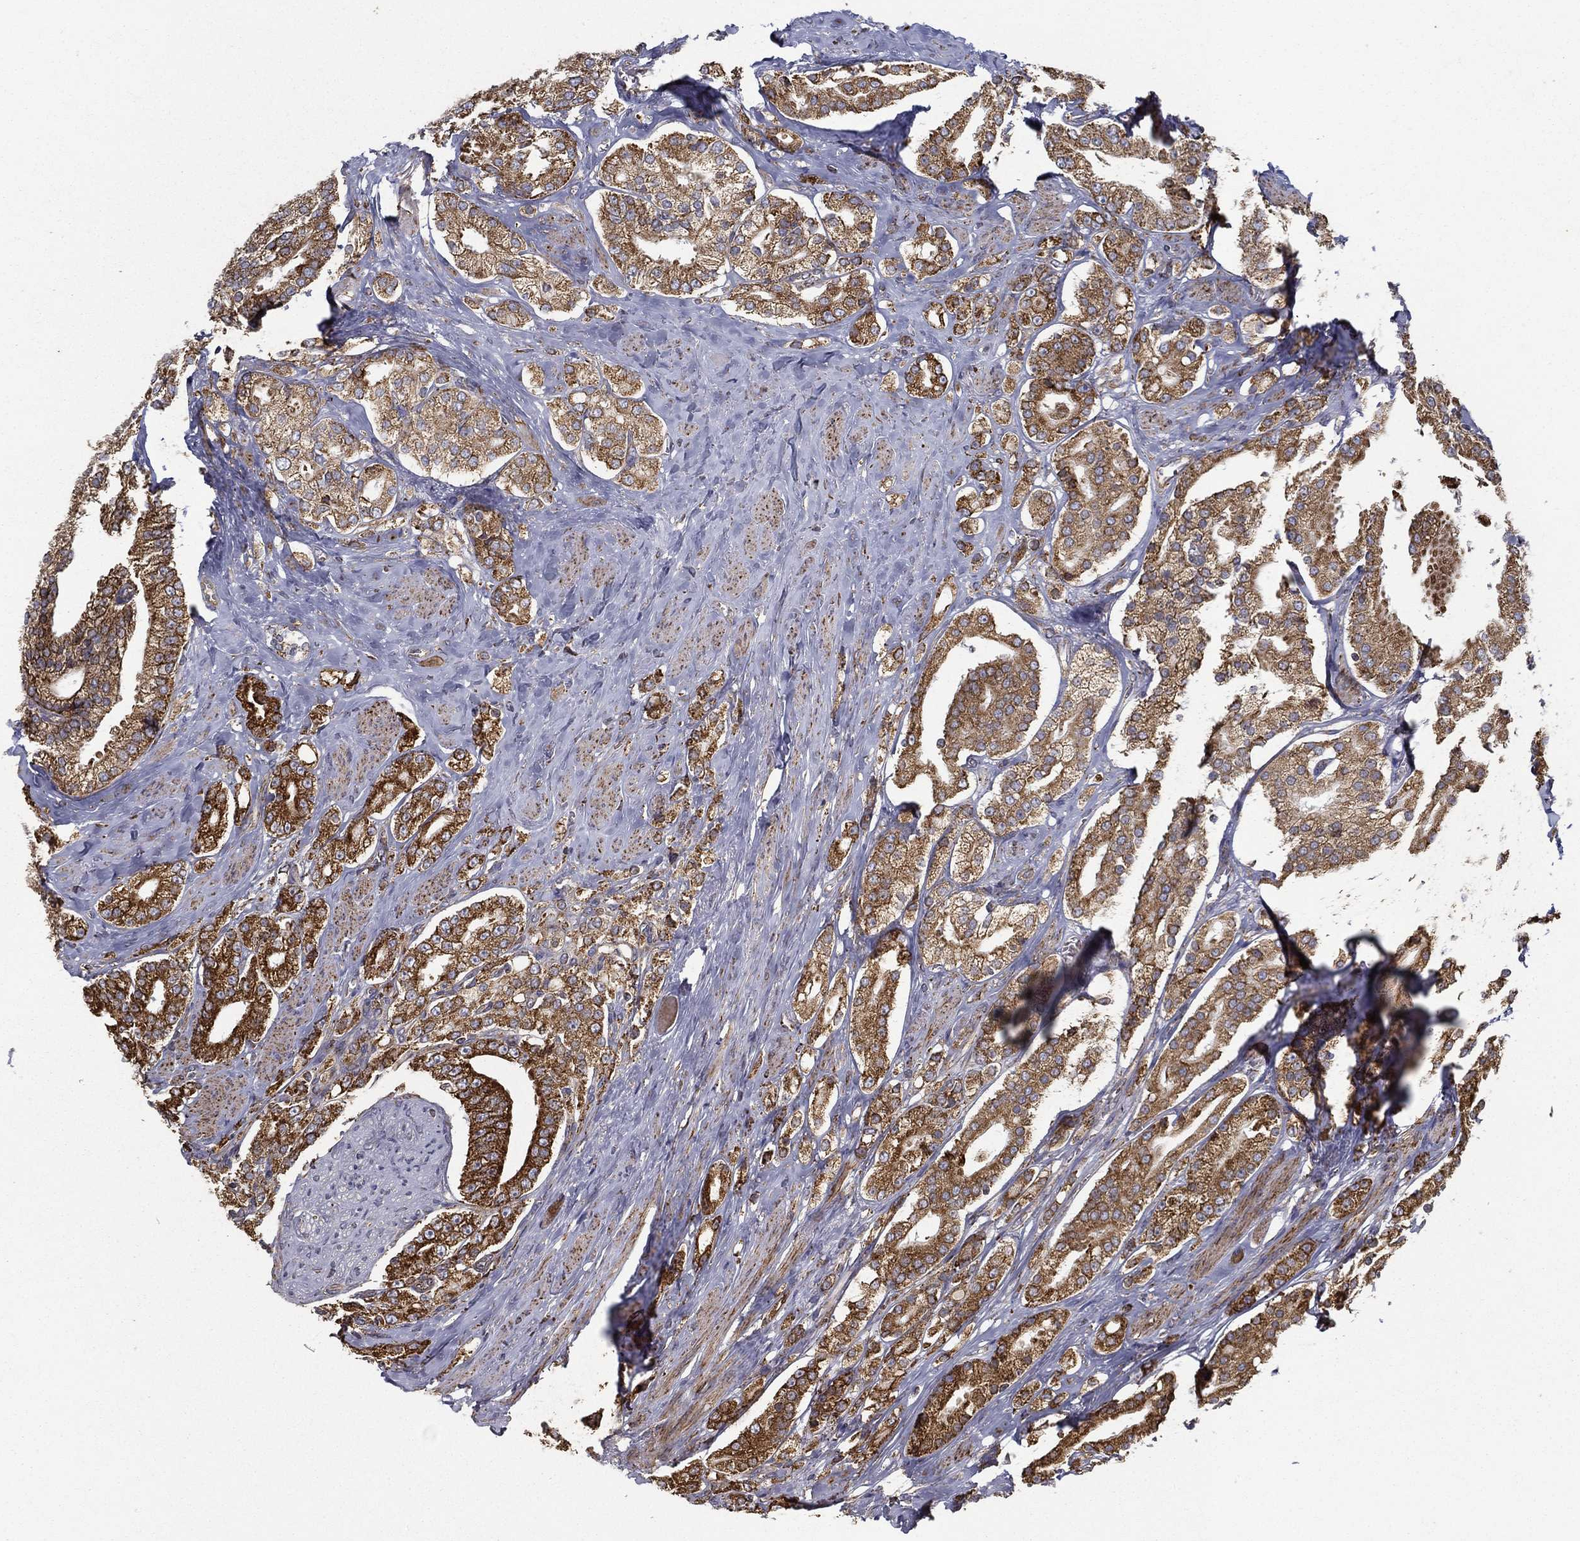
{"staining": {"intensity": "strong", "quantity": ">75%", "location": "cytoplasmic/membranous"}, "tissue": "prostate cancer", "cell_type": "Tumor cells", "image_type": "cancer", "snomed": [{"axis": "morphology", "description": "Adenocarcinoma, NOS"}, {"axis": "topography", "description": "Prostate and seminal vesicle, NOS"}, {"axis": "topography", "description": "Prostate"}], "caption": "Approximately >75% of tumor cells in human prostate adenocarcinoma exhibit strong cytoplasmic/membranous protein expression as visualized by brown immunohistochemical staining.", "gene": "MT-CYB", "patient": {"sex": "male", "age": 67}}